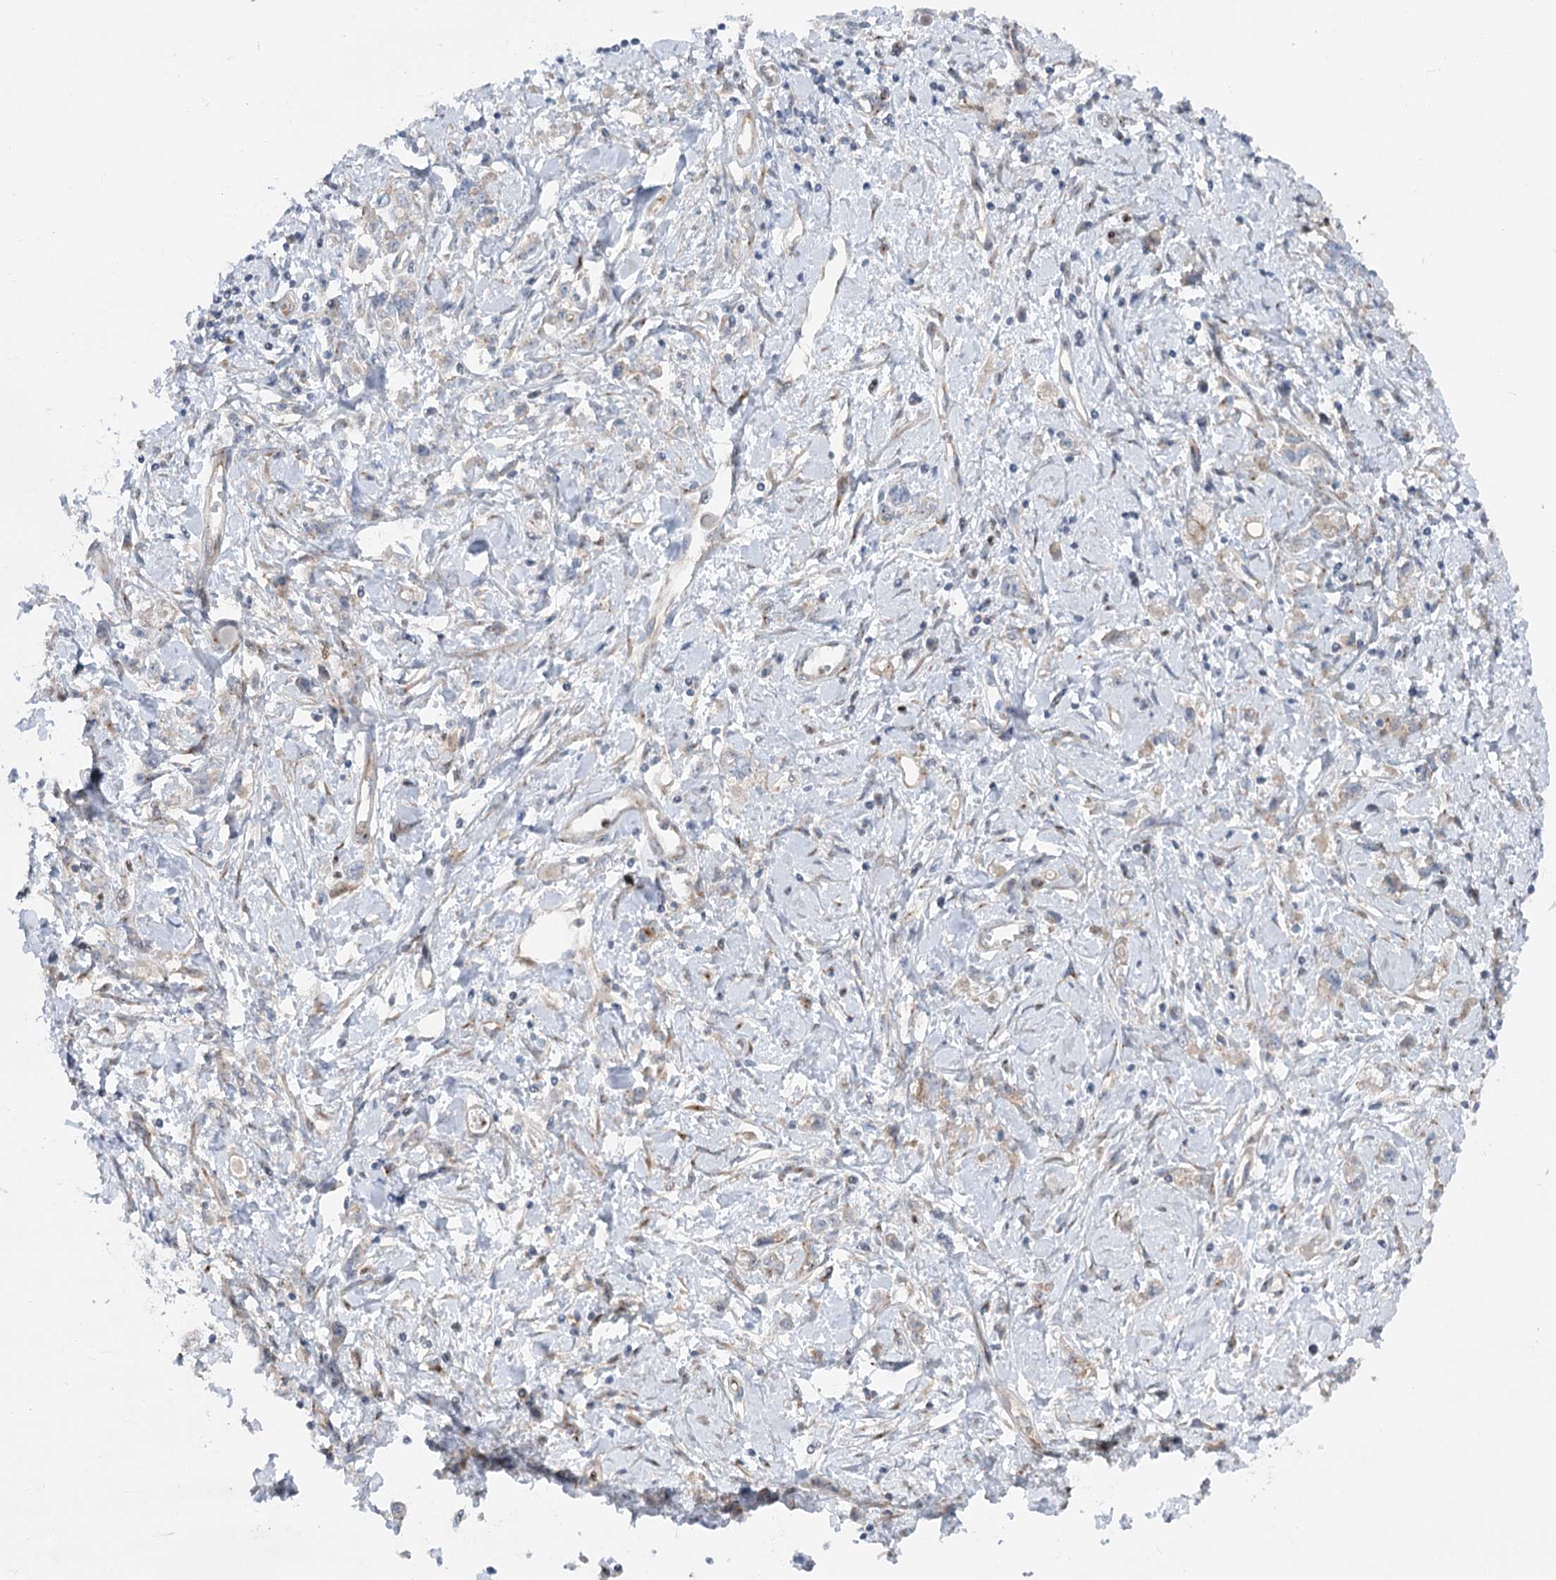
{"staining": {"intensity": "weak", "quantity": "<25%", "location": "cytoplasmic/membranous"}, "tissue": "stomach cancer", "cell_type": "Tumor cells", "image_type": "cancer", "snomed": [{"axis": "morphology", "description": "Adenocarcinoma, NOS"}, {"axis": "topography", "description": "Stomach"}], "caption": "An immunohistochemistry (IHC) photomicrograph of adenocarcinoma (stomach) is shown. There is no staining in tumor cells of adenocarcinoma (stomach).", "gene": "SCN11A", "patient": {"sex": "female", "age": 76}}